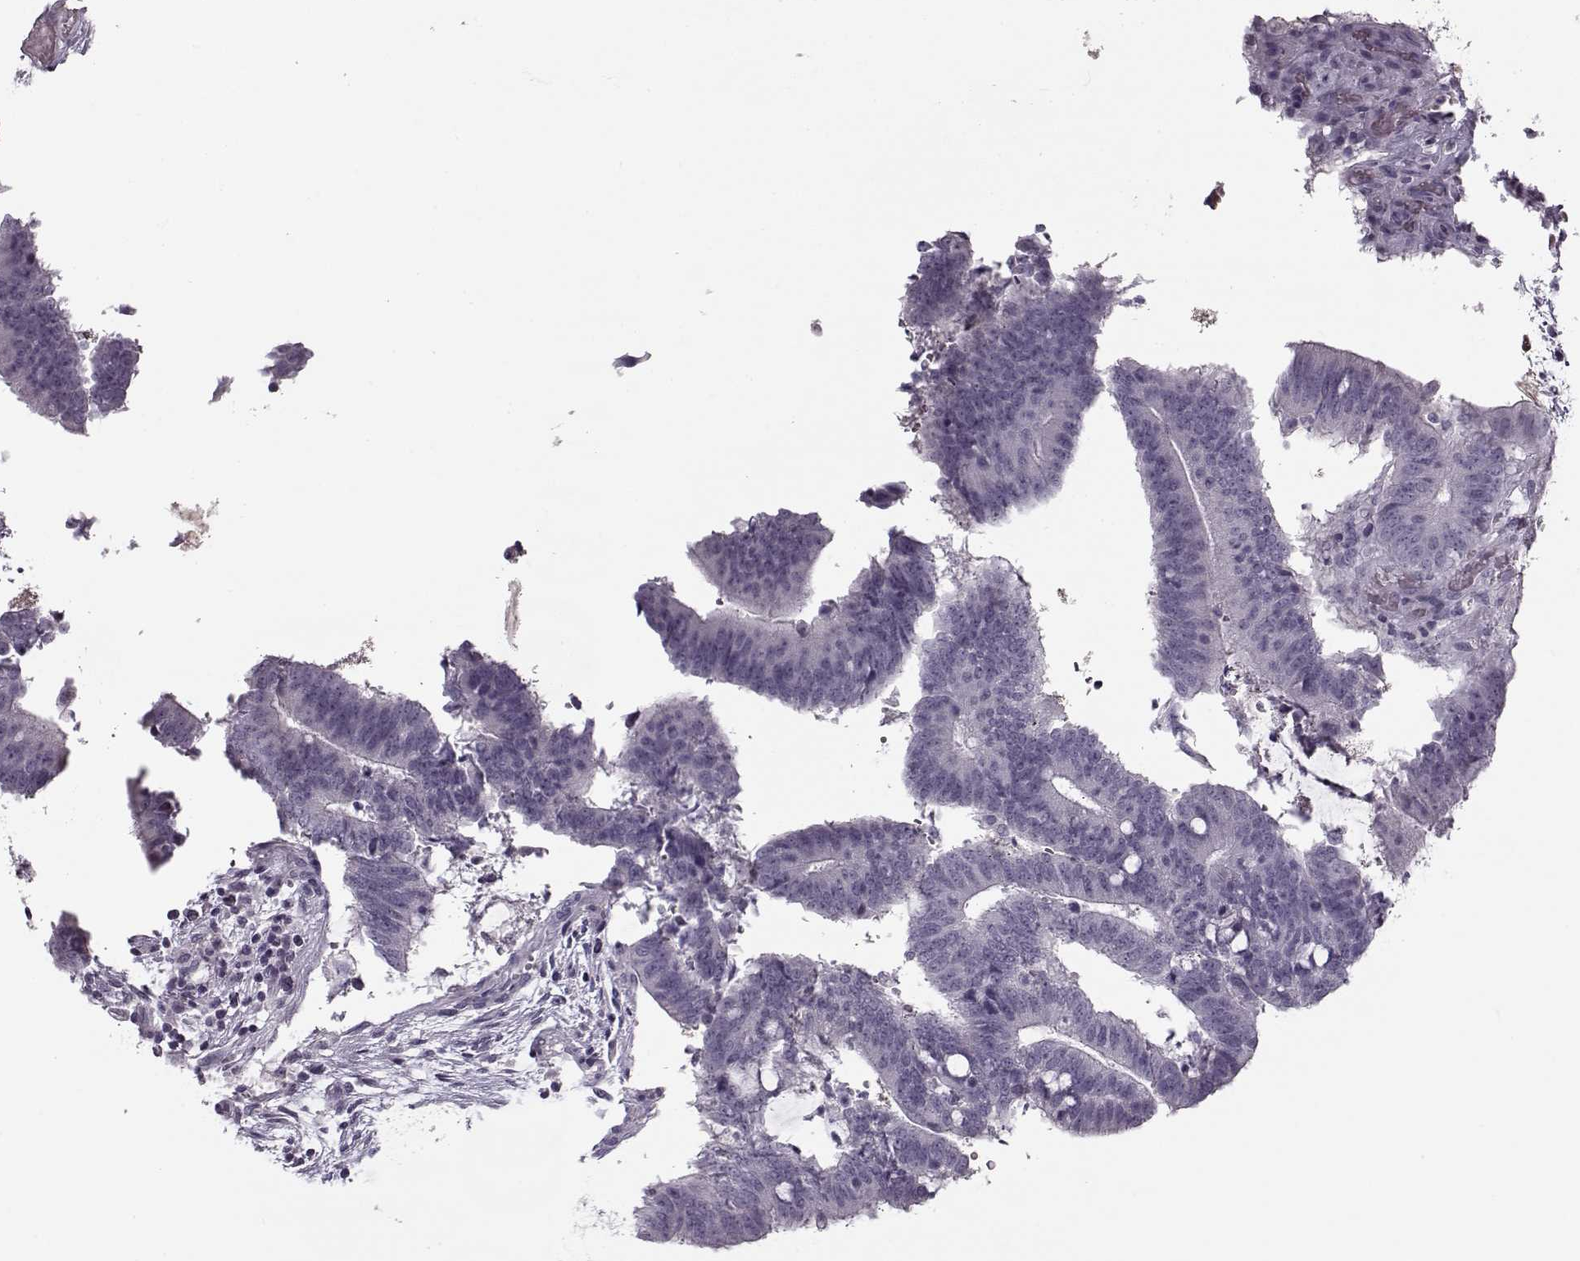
{"staining": {"intensity": "negative", "quantity": "none", "location": "none"}, "tissue": "colorectal cancer", "cell_type": "Tumor cells", "image_type": "cancer", "snomed": [{"axis": "morphology", "description": "Adenocarcinoma, NOS"}, {"axis": "topography", "description": "Colon"}], "caption": "IHC image of human colorectal cancer stained for a protein (brown), which demonstrates no staining in tumor cells. (DAB IHC visualized using brightfield microscopy, high magnification).", "gene": "PNMT", "patient": {"sex": "female", "age": 43}}